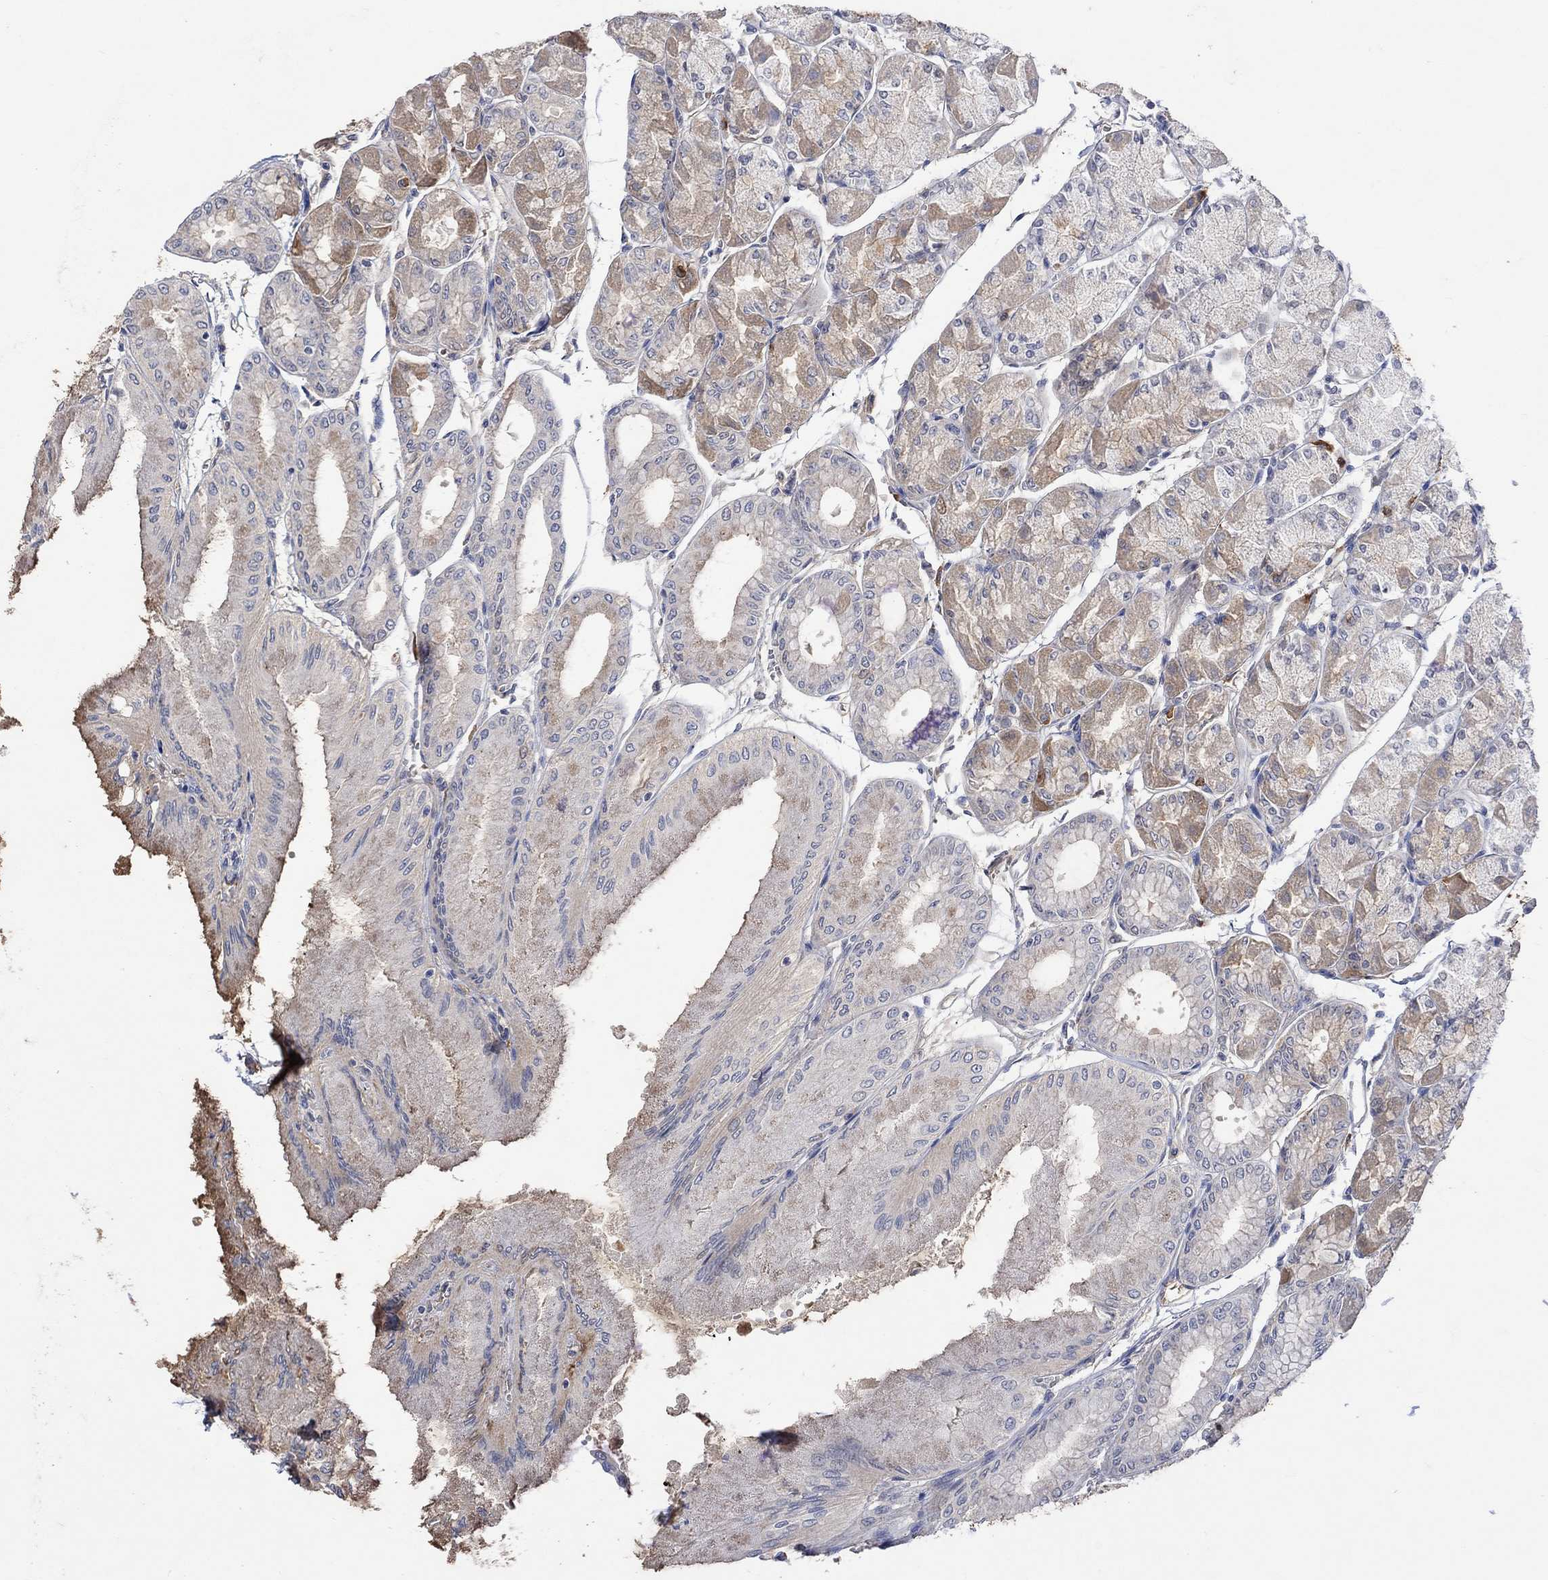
{"staining": {"intensity": "moderate", "quantity": "<25%", "location": "cytoplasmic/membranous"}, "tissue": "stomach", "cell_type": "Glandular cells", "image_type": "normal", "snomed": [{"axis": "morphology", "description": "Normal tissue, NOS"}, {"axis": "topography", "description": "Stomach, upper"}], "caption": "Protein expression analysis of benign stomach displays moderate cytoplasmic/membranous staining in about <25% of glandular cells.", "gene": "MSTN", "patient": {"sex": "male", "age": 60}}